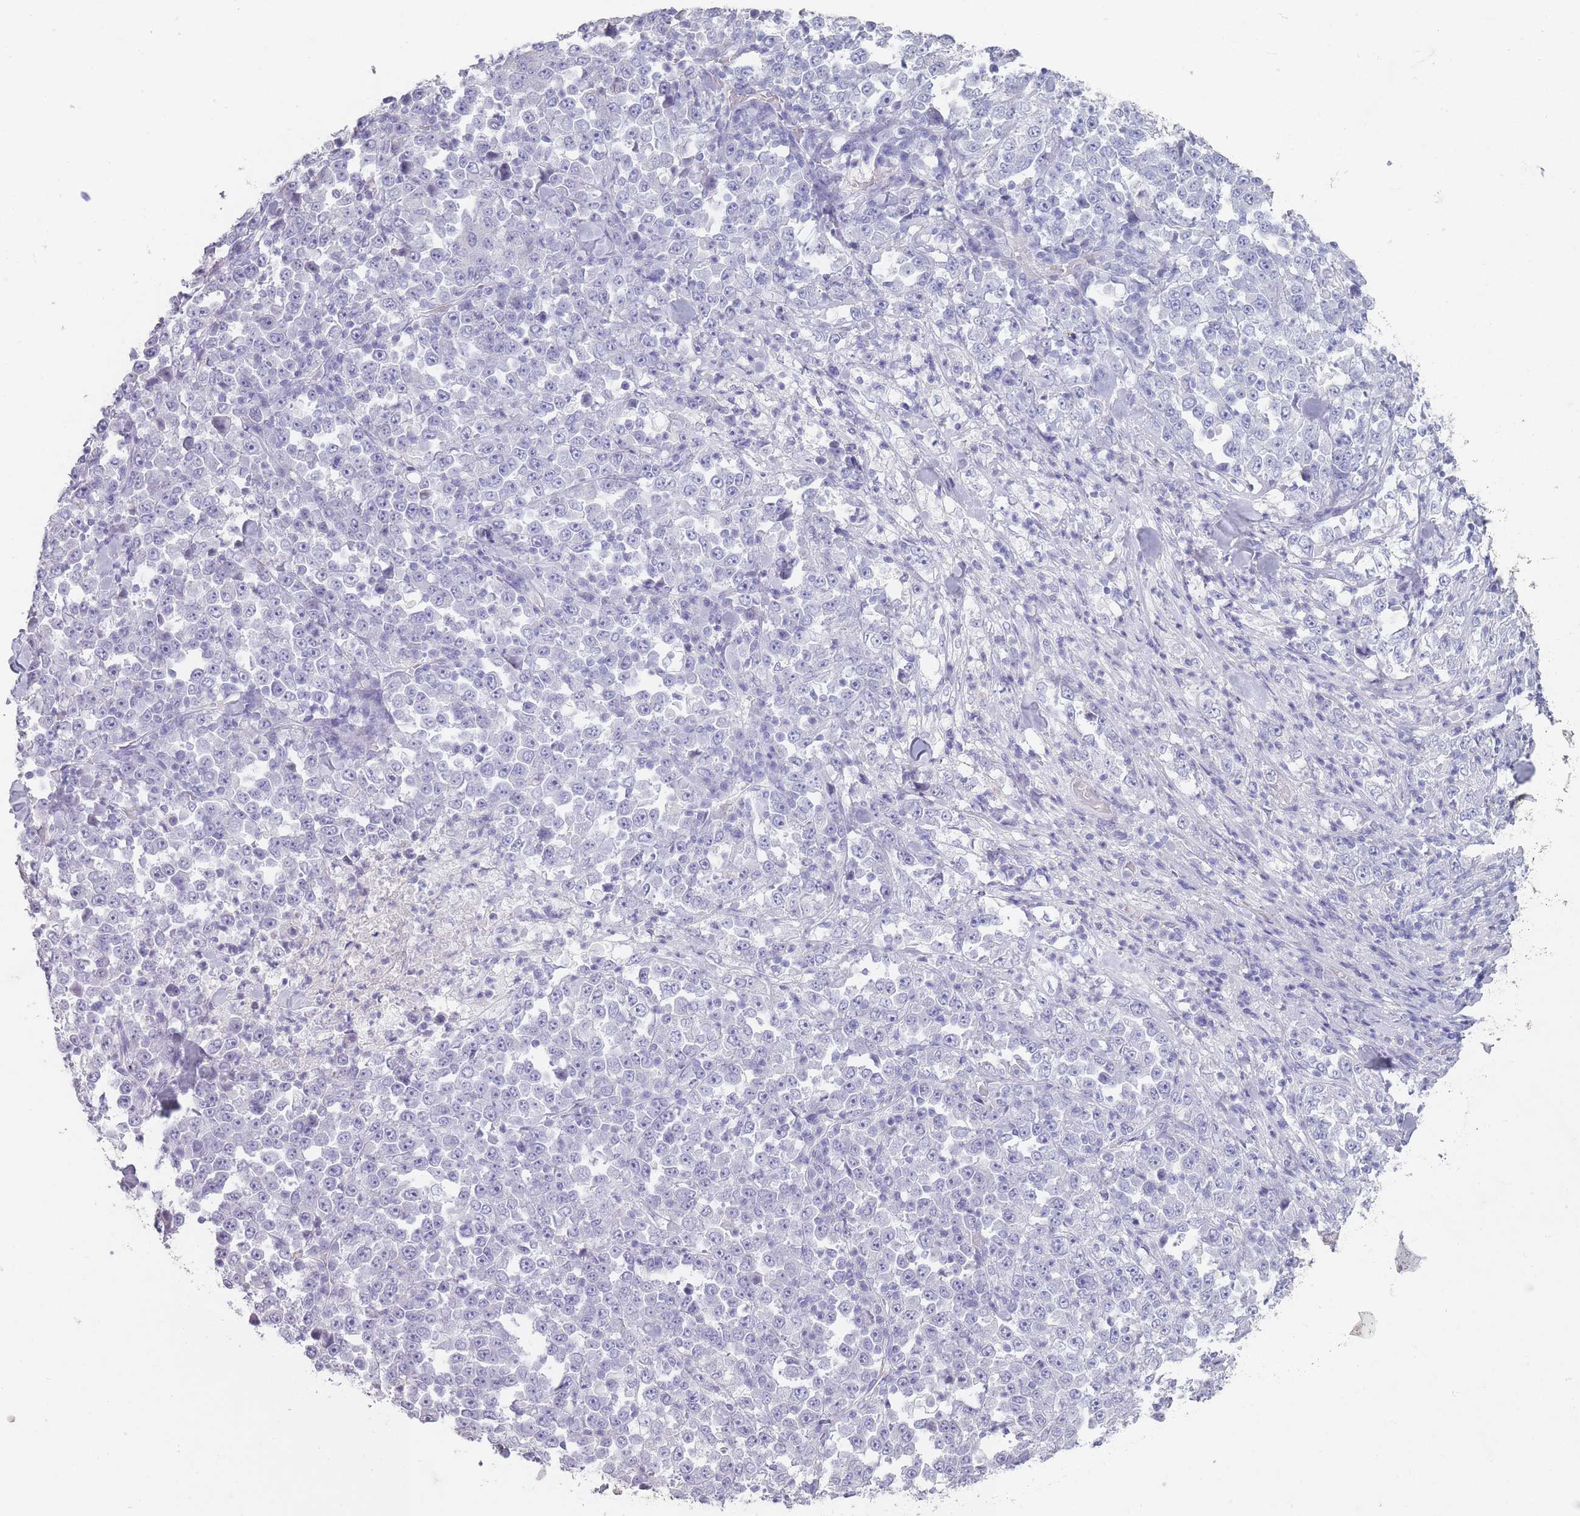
{"staining": {"intensity": "negative", "quantity": "none", "location": "none"}, "tissue": "stomach cancer", "cell_type": "Tumor cells", "image_type": "cancer", "snomed": [{"axis": "morphology", "description": "Normal tissue, NOS"}, {"axis": "morphology", "description": "Adenocarcinoma, NOS"}, {"axis": "topography", "description": "Stomach, upper"}, {"axis": "topography", "description": "Stomach"}], "caption": "This is a image of immunohistochemistry (IHC) staining of stomach adenocarcinoma, which shows no staining in tumor cells. (DAB immunohistochemistry, high magnification).", "gene": "RHBG", "patient": {"sex": "male", "age": 59}}